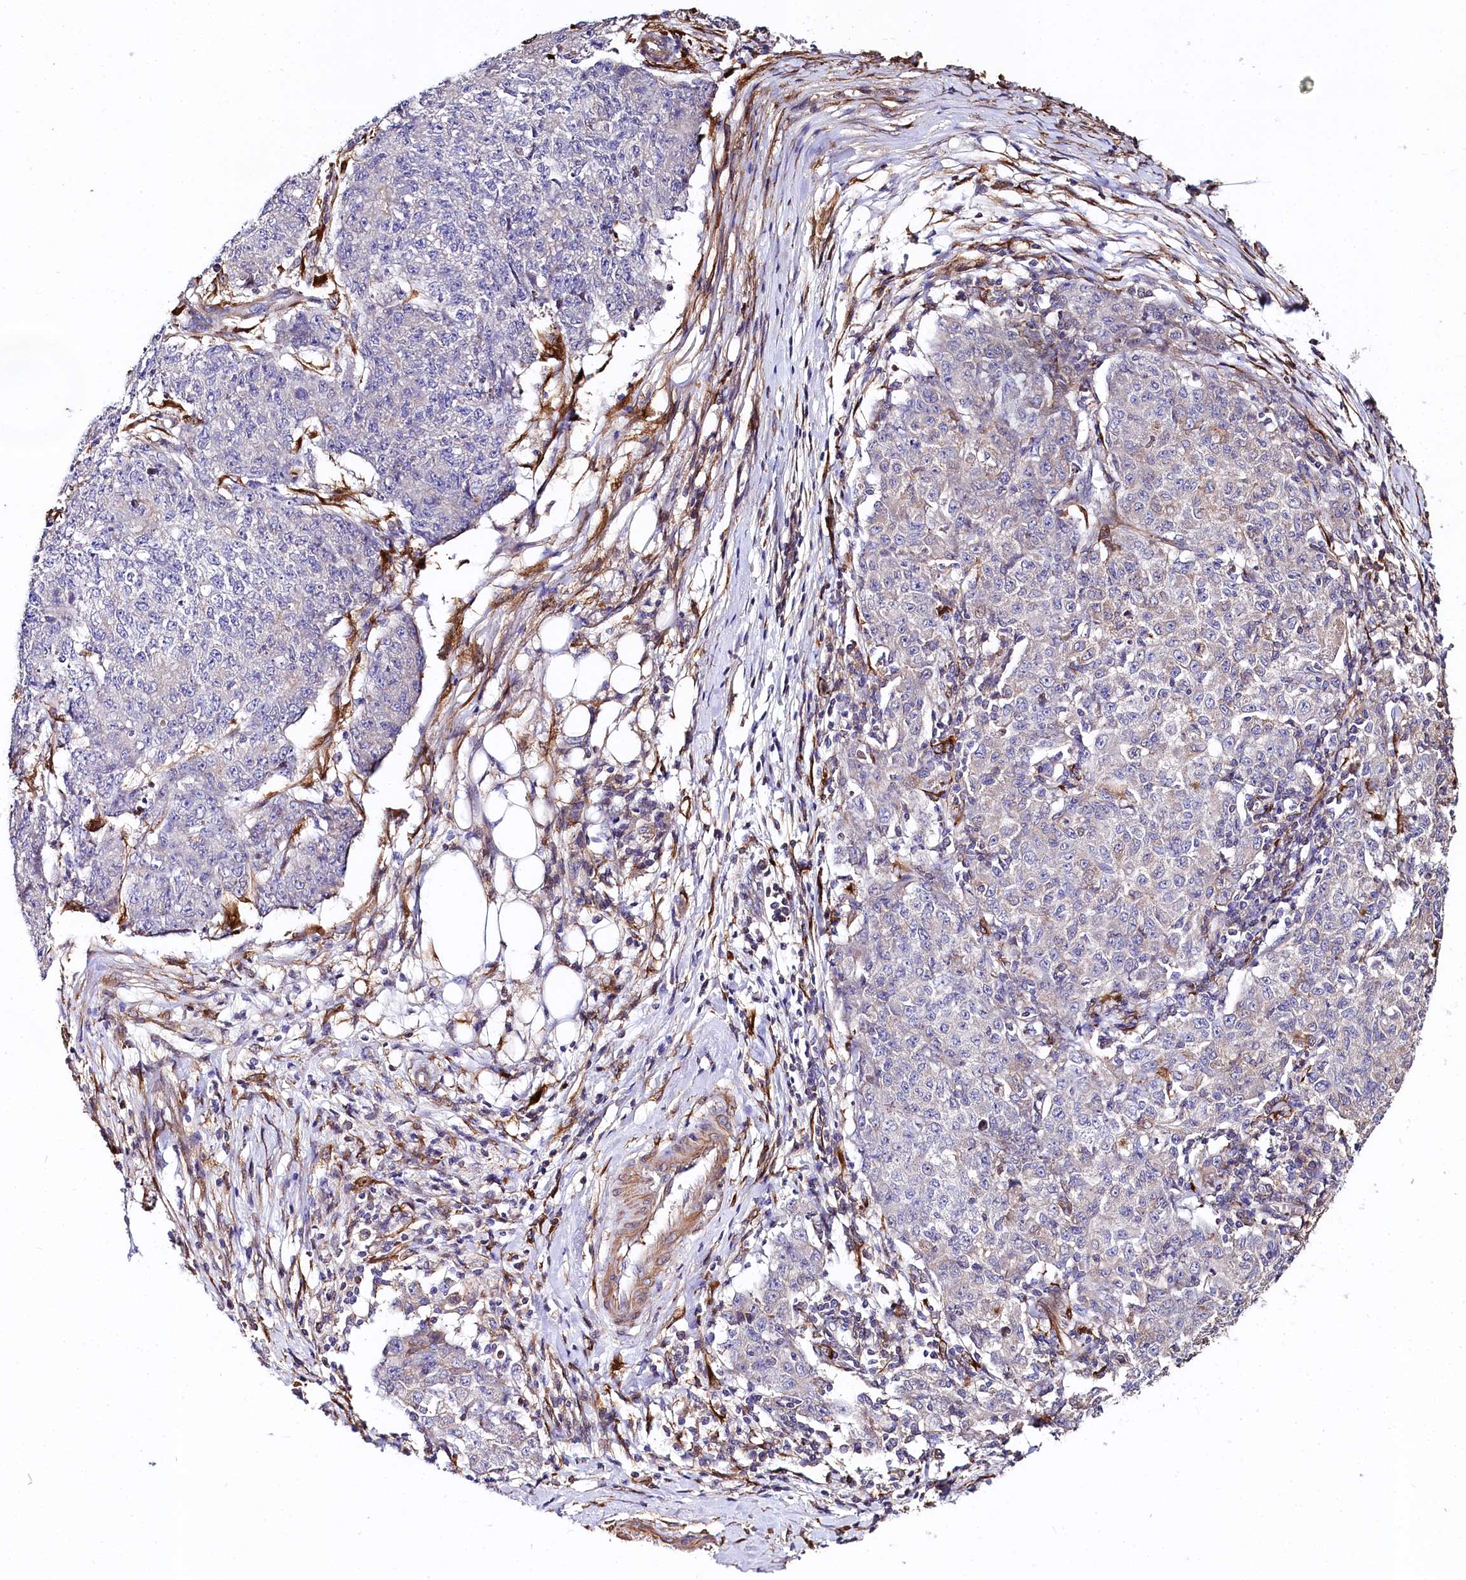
{"staining": {"intensity": "negative", "quantity": "none", "location": "none"}, "tissue": "ovarian cancer", "cell_type": "Tumor cells", "image_type": "cancer", "snomed": [{"axis": "morphology", "description": "Carcinoma, endometroid"}, {"axis": "topography", "description": "Ovary"}], "caption": "A high-resolution image shows IHC staining of ovarian endometroid carcinoma, which exhibits no significant expression in tumor cells.", "gene": "FCHSD2", "patient": {"sex": "female", "age": 42}}